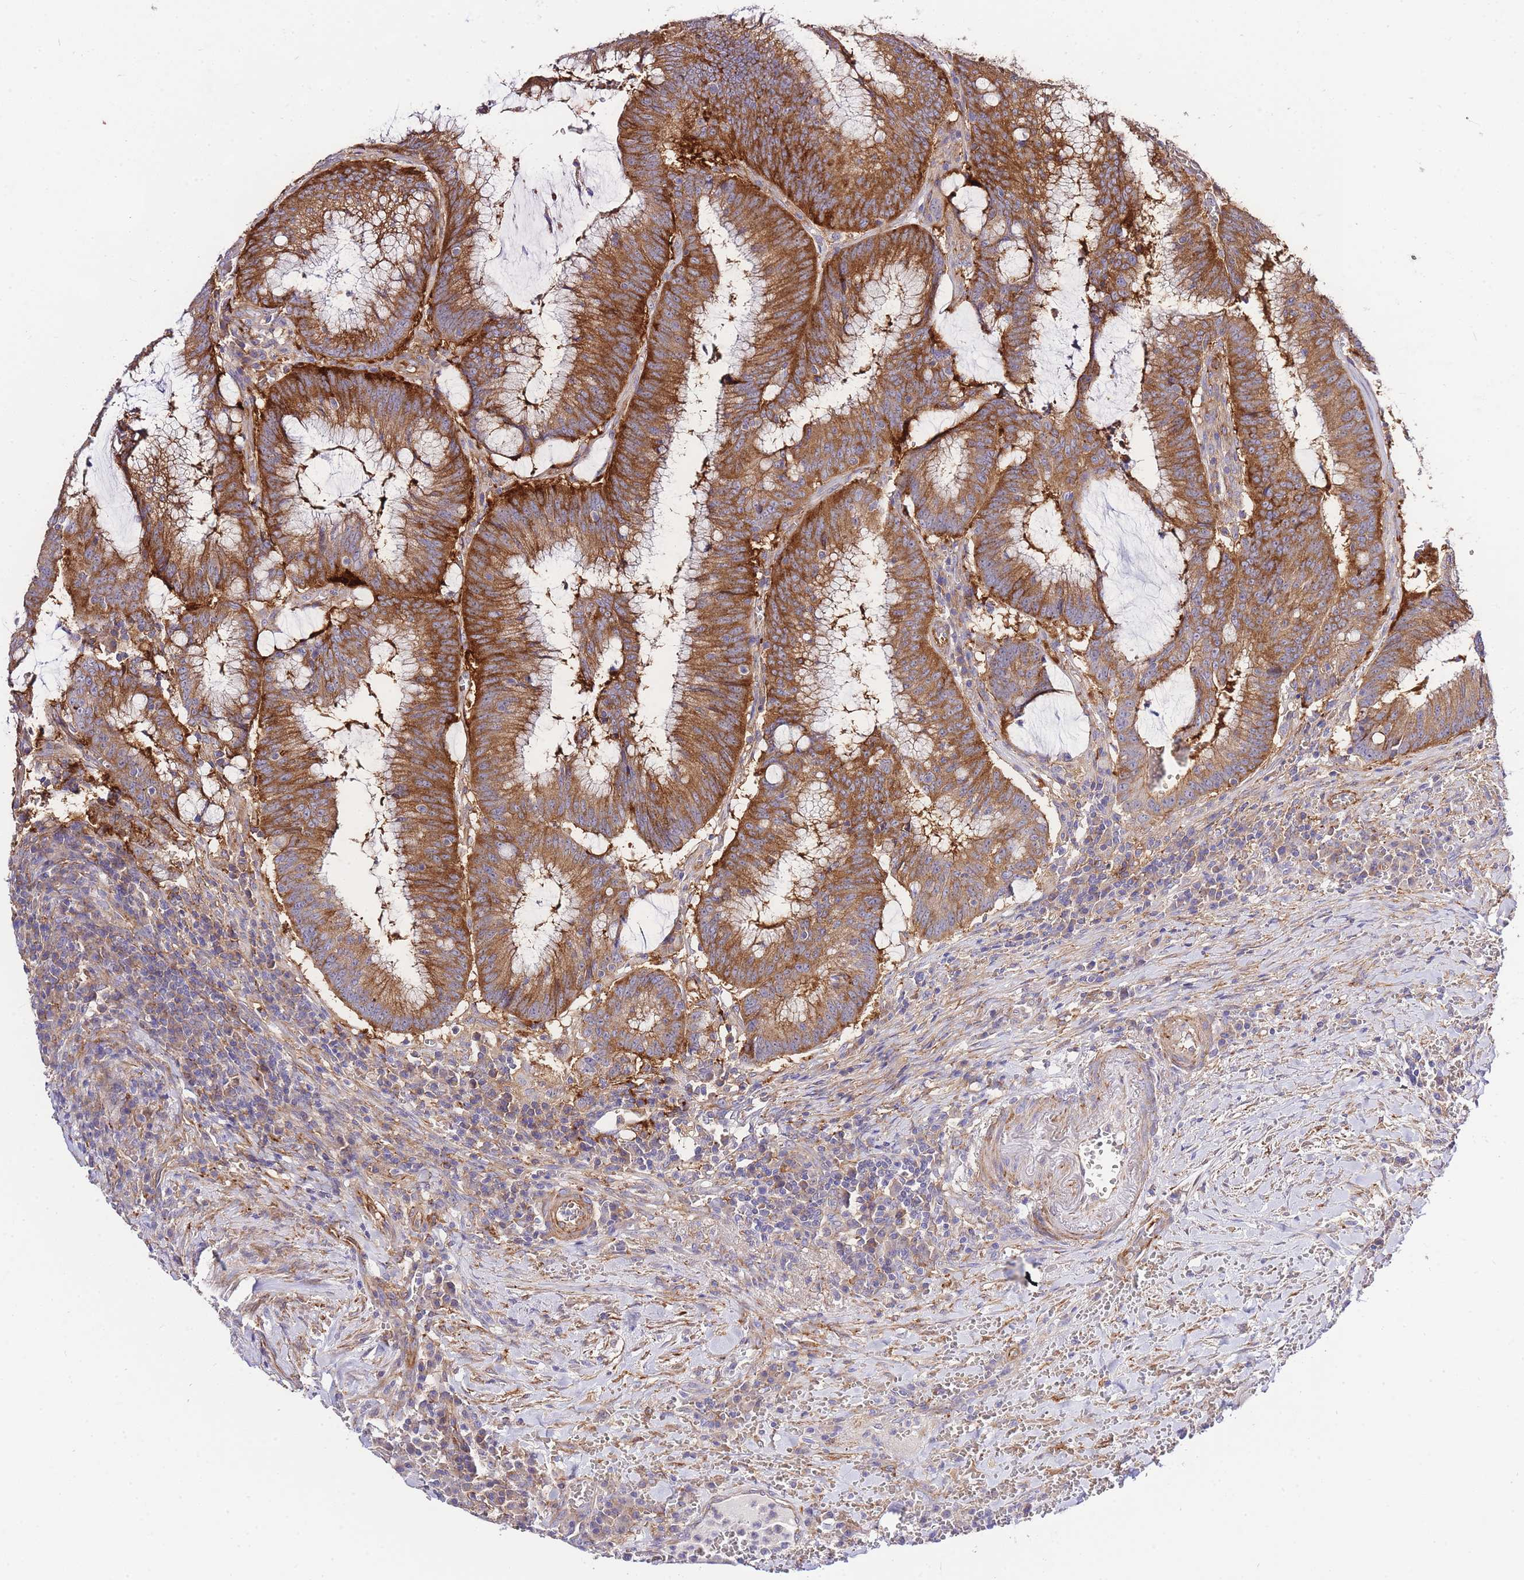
{"staining": {"intensity": "strong", "quantity": ">75%", "location": "cytoplasmic/membranous"}, "tissue": "colorectal cancer", "cell_type": "Tumor cells", "image_type": "cancer", "snomed": [{"axis": "morphology", "description": "Adenocarcinoma, NOS"}, {"axis": "topography", "description": "Rectum"}], "caption": "Colorectal adenocarcinoma stained with a protein marker displays strong staining in tumor cells.", "gene": "INSYN2B", "patient": {"sex": "female", "age": 77}}